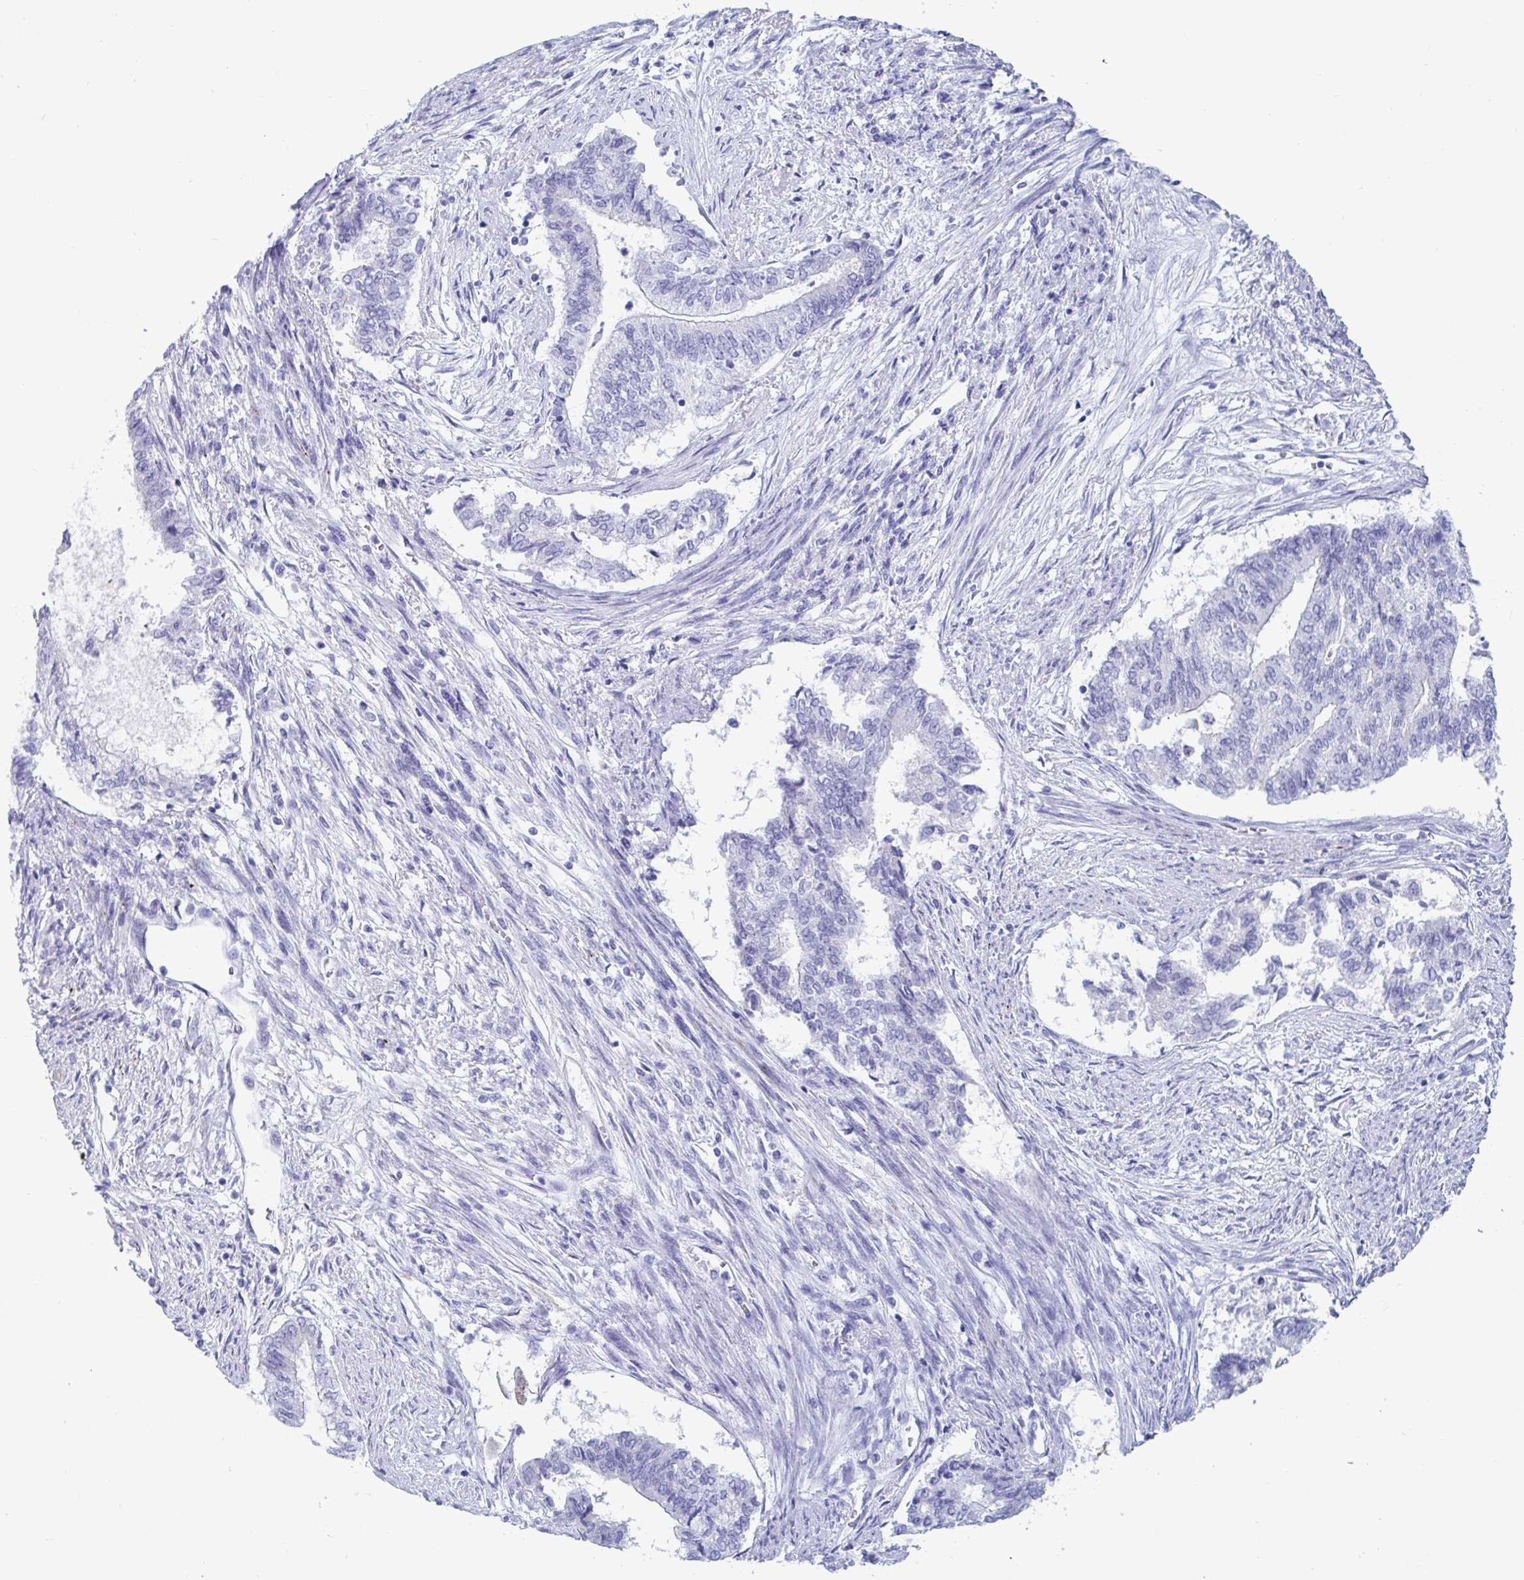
{"staining": {"intensity": "negative", "quantity": "none", "location": "none"}, "tissue": "endometrial cancer", "cell_type": "Tumor cells", "image_type": "cancer", "snomed": [{"axis": "morphology", "description": "Adenocarcinoma, NOS"}, {"axis": "topography", "description": "Endometrium"}], "caption": "Immunohistochemical staining of adenocarcinoma (endometrial) reveals no significant positivity in tumor cells. The staining is performed using DAB brown chromogen with nuclei counter-stained in using hematoxylin.", "gene": "TTC30B", "patient": {"sex": "female", "age": 65}}